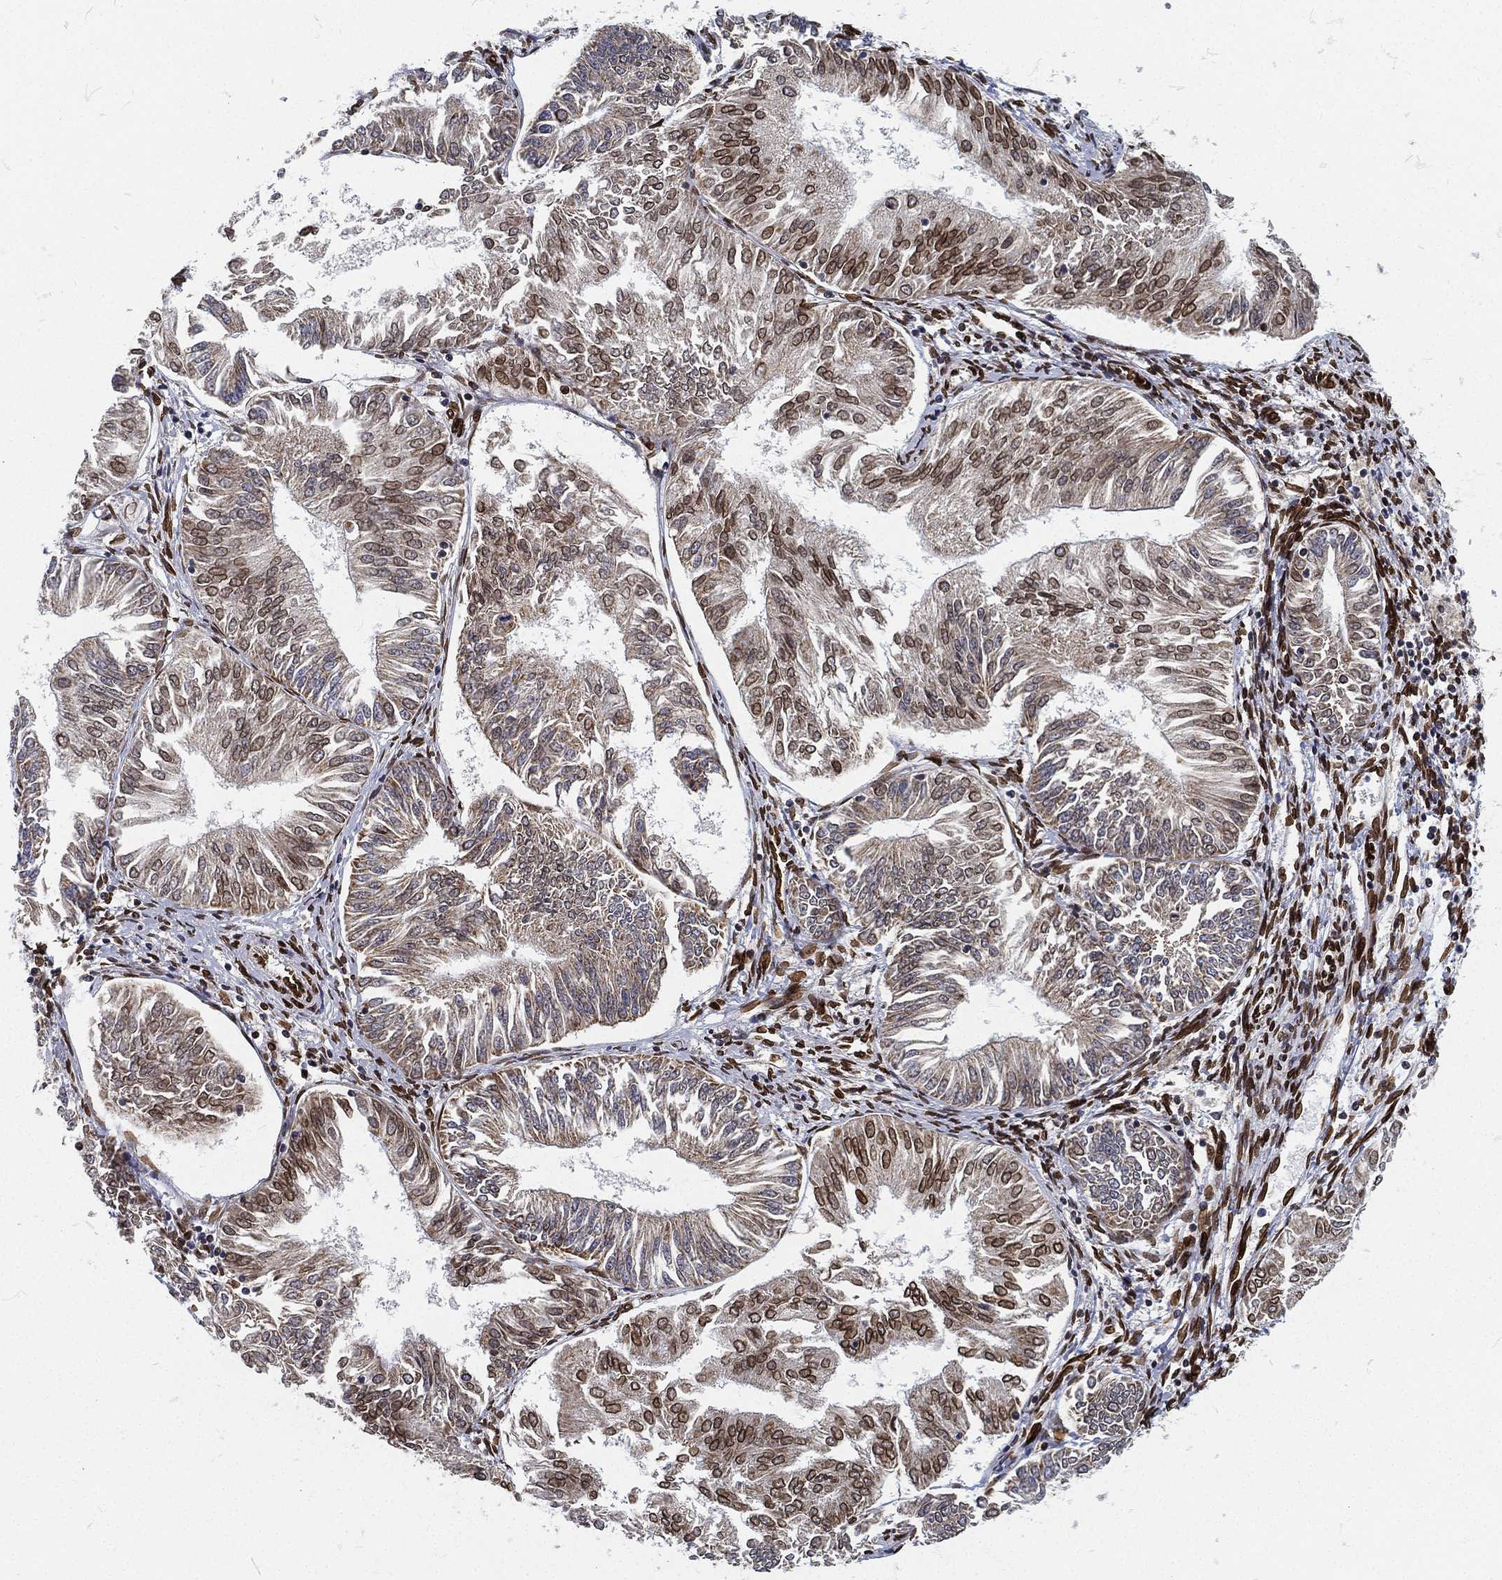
{"staining": {"intensity": "strong", "quantity": "<25%", "location": "cytoplasmic/membranous,nuclear"}, "tissue": "endometrial cancer", "cell_type": "Tumor cells", "image_type": "cancer", "snomed": [{"axis": "morphology", "description": "Adenocarcinoma, NOS"}, {"axis": "topography", "description": "Endometrium"}], "caption": "Endometrial adenocarcinoma tissue demonstrates strong cytoplasmic/membranous and nuclear positivity in about <25% of tumor cells Using DAB (3,3'-diaminobenzidine) (brown) and hematoxylin (blue) stains, captured at high magnification using brightfield microscopy.", "gene": "PALB2", "patient": {"sex": "female", "age": 58}}